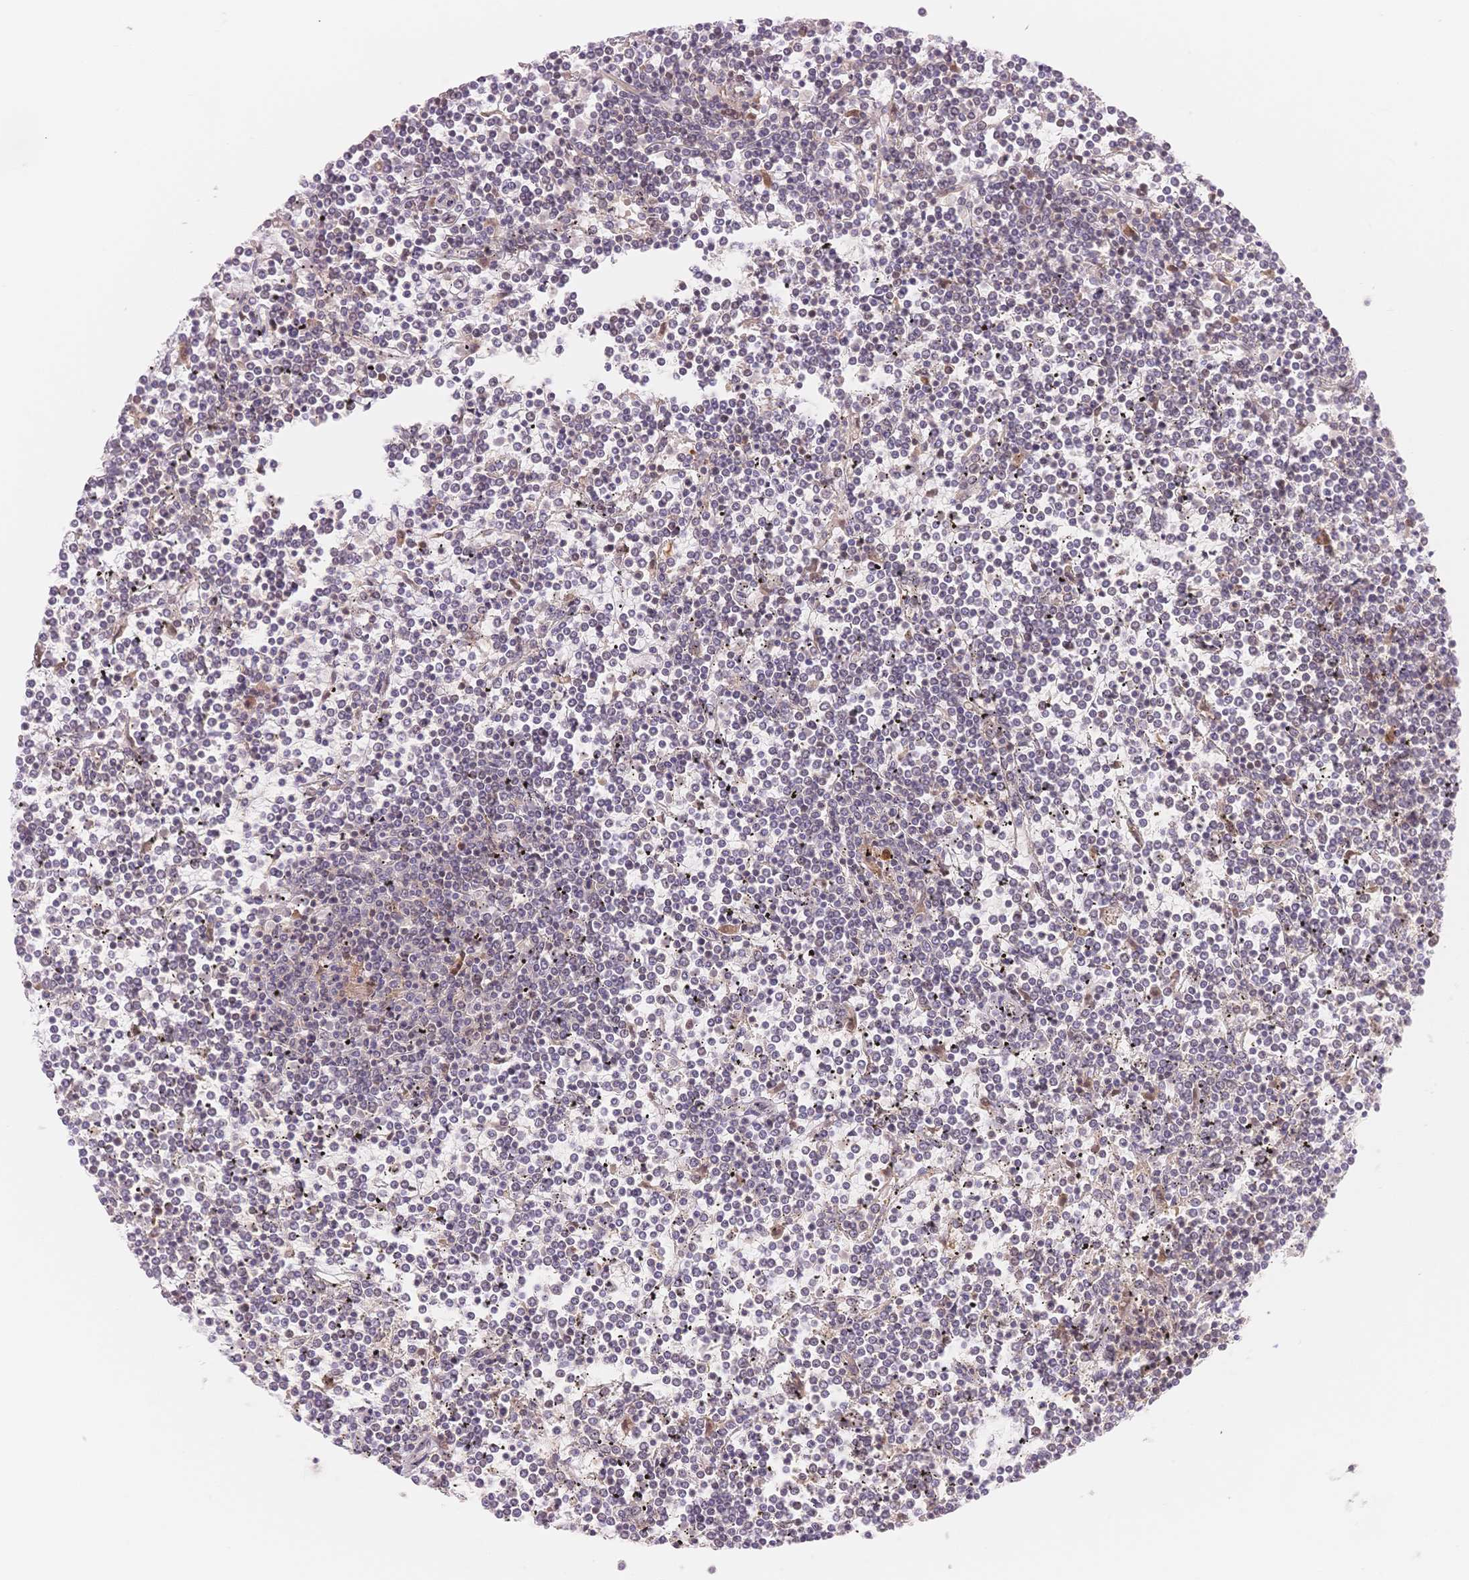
{"staining": {"intensity": "negative", "quantity": "none", "location": "none"}, "tissue": "lymphoma", "cell_type": "Tumor cells", "image_type": "cancer", "snomed": [{"axis": "morphology", "description": "Malignant lymphoma, non-Hodgkin's type, Low grade"}, {"axis": "topography", "description": "Spleen"}], "caption": "Immunohistochemical staining of human malignant lymphoma, non-Hodgkin's type (low-grade) displays no significant expression in tumor cells.", "gene": "STK39", "patient": {"sex": "female", "age": 19}}